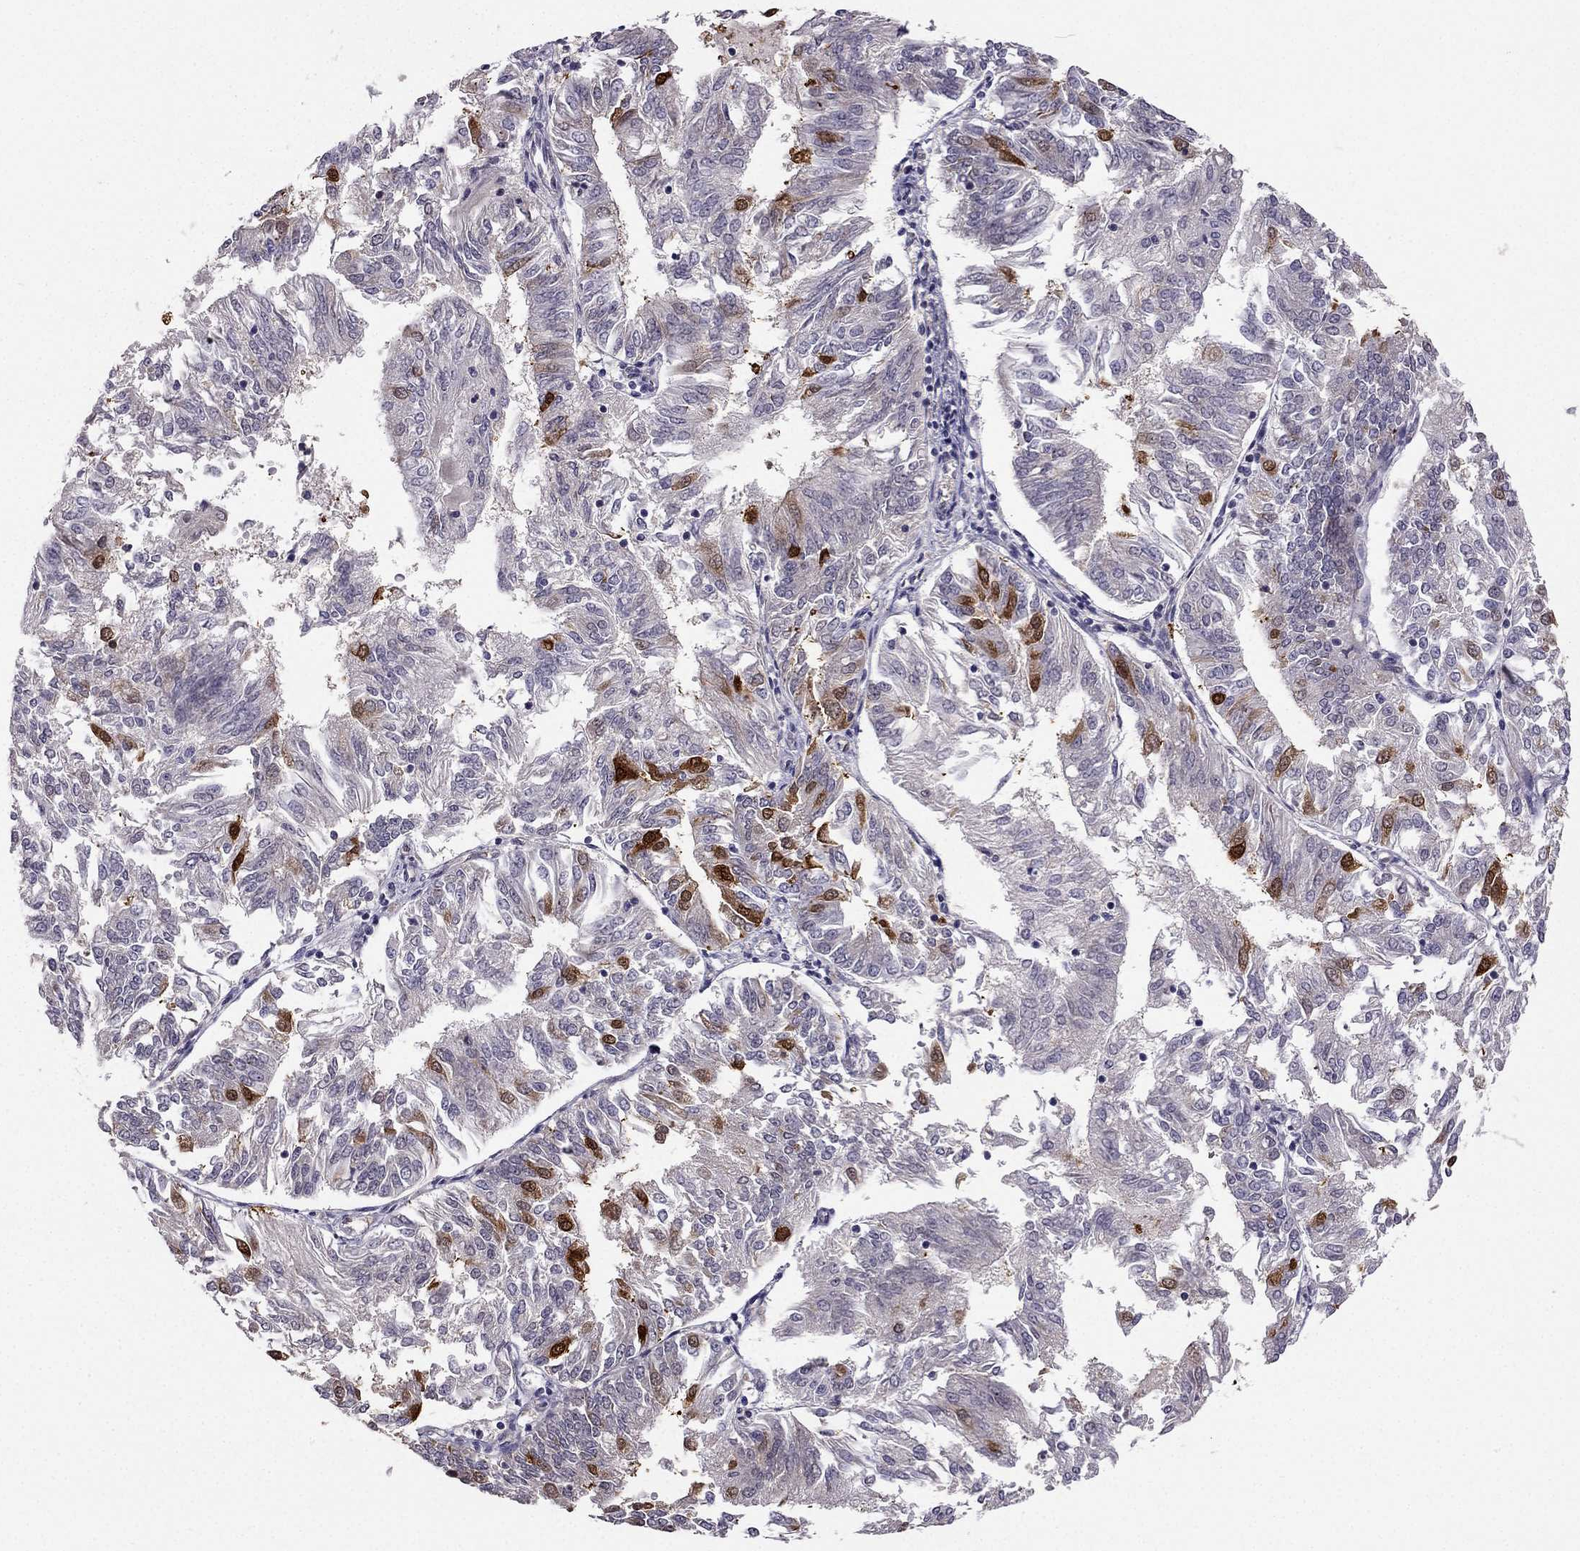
{"staining": {"intensity": "strong", "quantity": "<25%", "location": "cytoplasmic/membranous"}, "tissue": "endometrial cancer", "cell_type": "Tumor cells", "image_type": "cancer", "snomed": [{"axis": "morphology", "description": "Adenocarcinoma, NOS"}, {"axis": "topography", "description": "Endometrium"}], "caption": "Brown immunohistochemical staining in human endometrial cancer reveals strong cytoplasmic/membranous staining in approximately <25% of tumor cells. The staining was performed using DAB to visualize the protein expression in brown, while the nuclei were stained in blue with hematoxylin (Magnification: 20x).", "gene": "NQO1", "patient": {"sex": "female", "age": 58}}